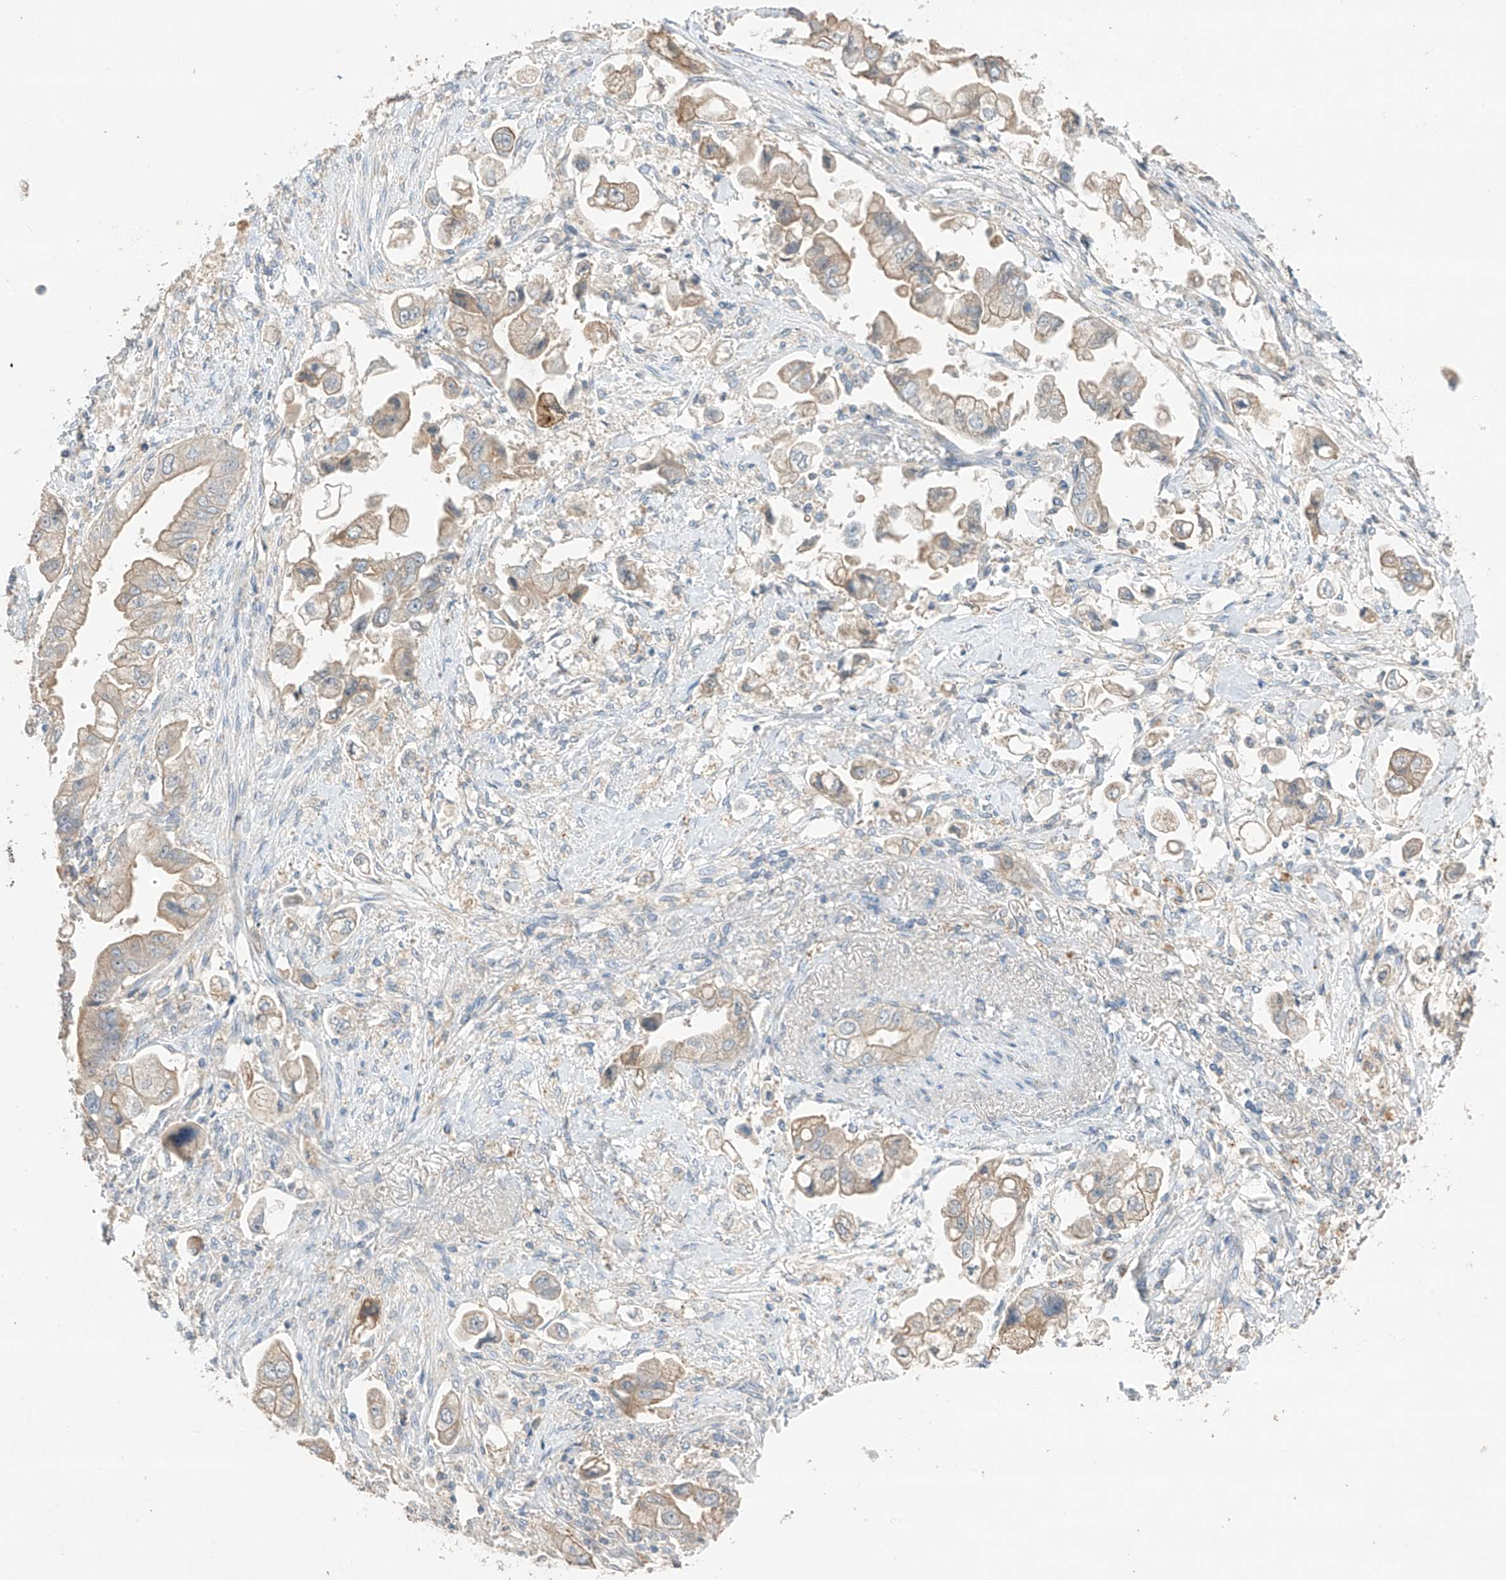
{"staining": {"intensity": "weak", "quantity": ">75%", "location": "cytoplasmic/membranous"}, "tissue": "stomach cancer", "cell_type": "Tumor cells", "image_type": "cancer", "snomed": [{"axis": "morphology", "description": "Adenocarcinoma, NOS"}, {"axis": "topography", "description": "Stomach"}], "caption": "This is a histology image of IHC staining of stomach cancer (adenocarcinoma), which shows weak positivity in the cytoplasmic/membranous of tumor cells.", "gene": "CAPN13", "patient": {"sex": "male", "age": 62}}